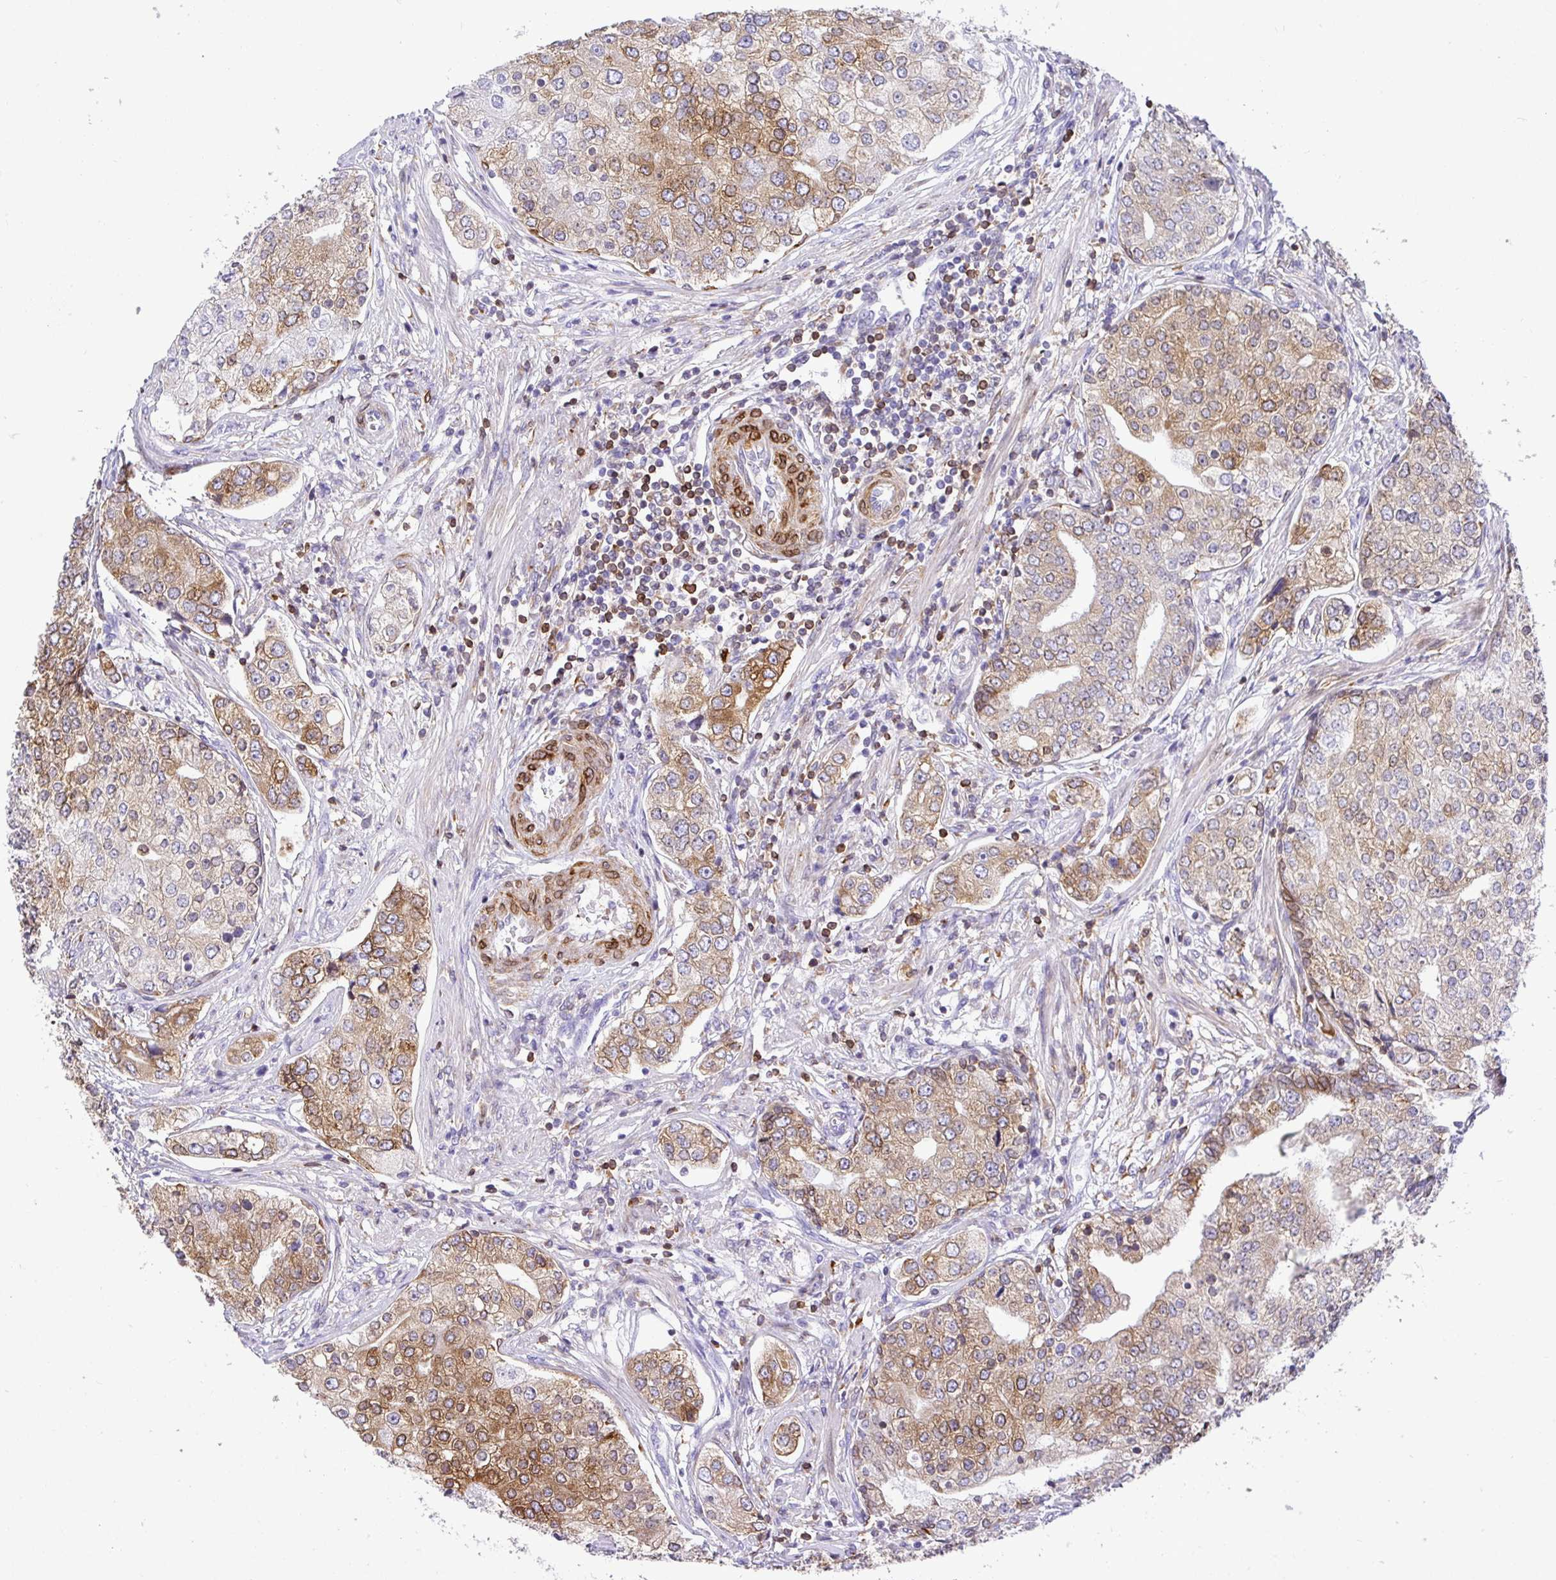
{"staining": {"intensity": "moderate", "quantity": ">75%", "location": "cytoplasmic/membranous"}, "tissue": "prostate cancer", "cell_type": "Tumor cells", "image_type": "cancer", "snomed": [{"axis": "morphology", "description": "Adenocarcinoma, High grade"}, {"axis": "topography", "description": "Prostate"}], "caption": "The photomicrograph reveals staining of prostate adenocarcinoma (high-grade), revealing moderate cytoplasmic/membranous protein staining (brown color) within tumor cells.", "gene": "TP53I11", "patient": {"sex": "male", "age": 60}}